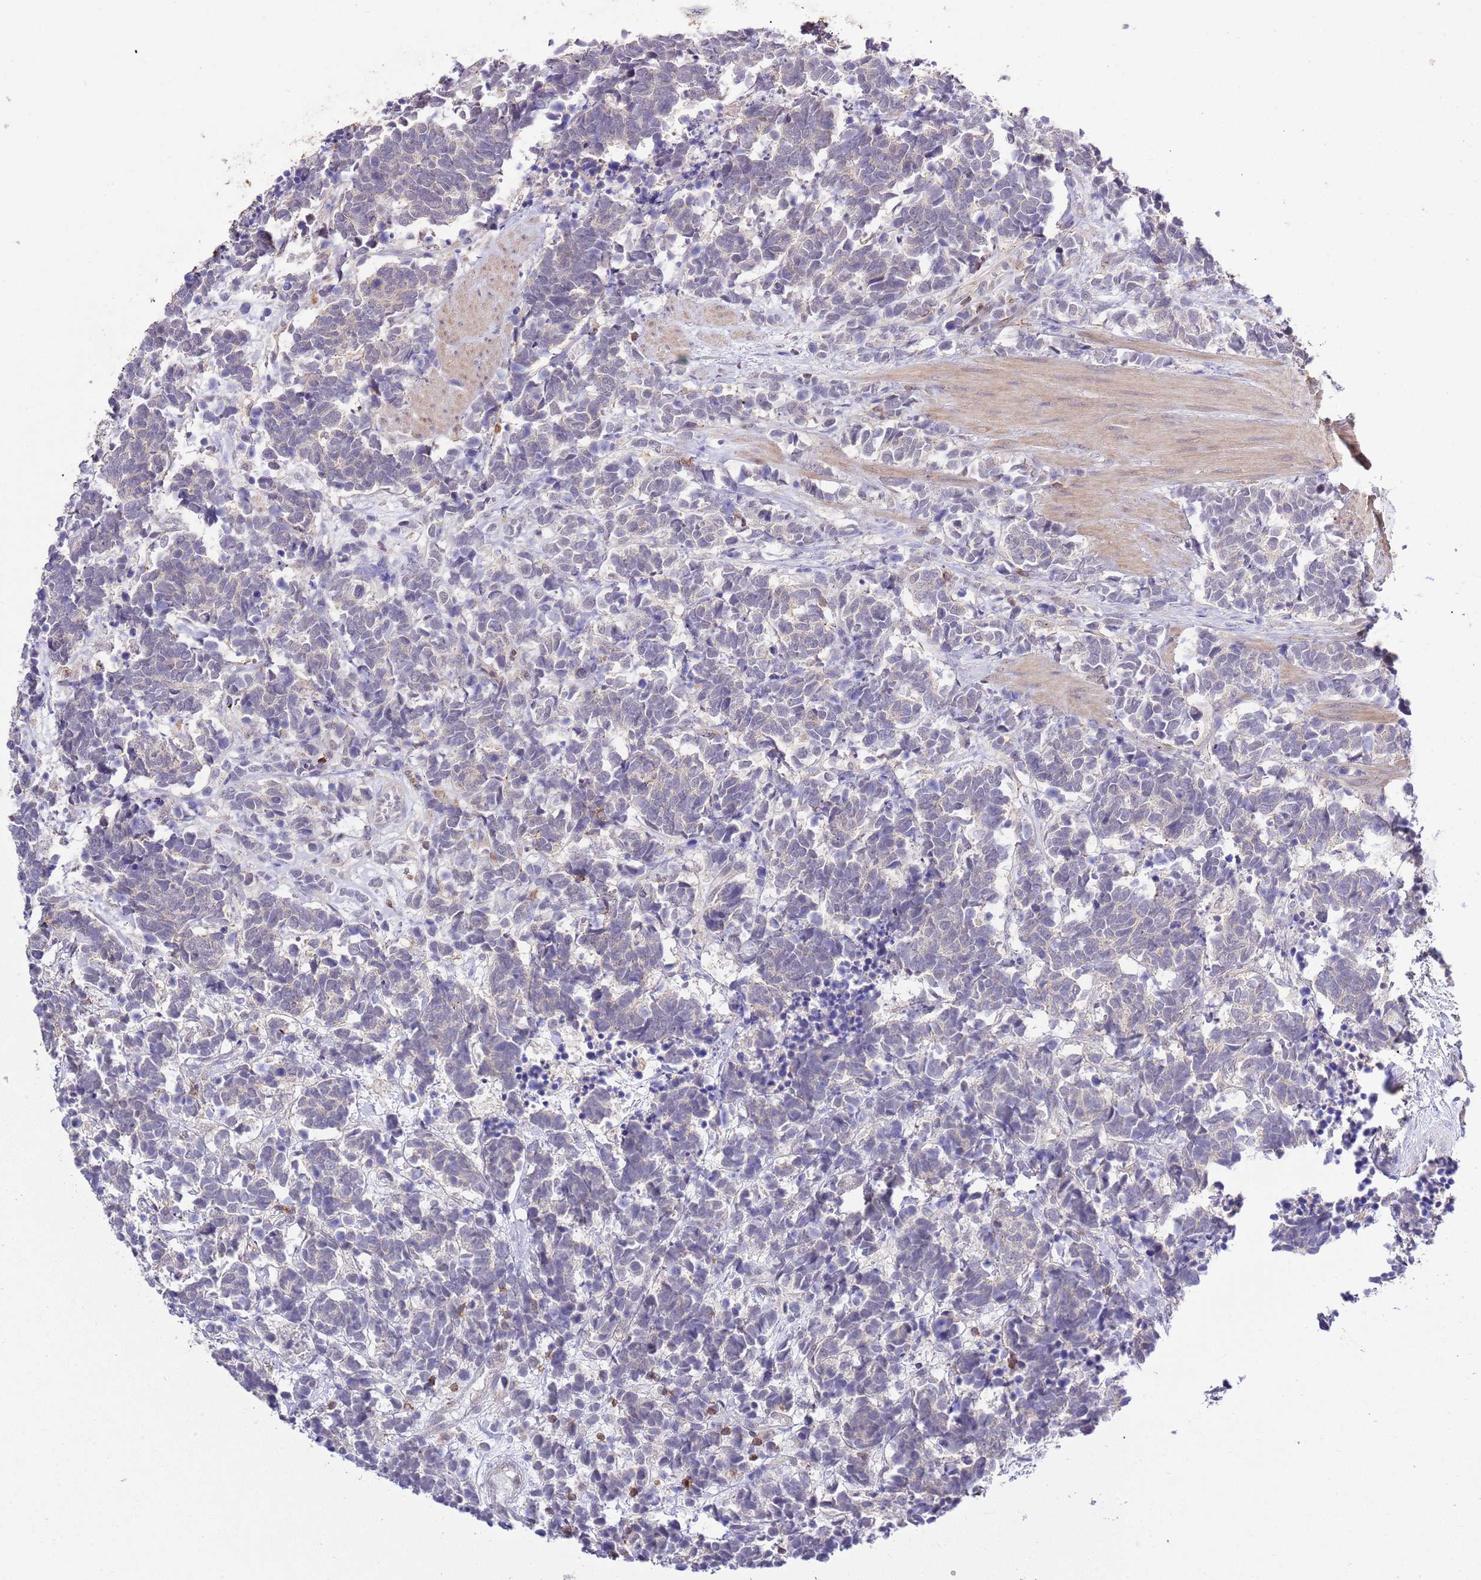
{"staining": {"intensity": "negative", "quantity": "none", "location": "none"}, "tissue": "carcinoid", "cell_type": "Tumor cells", "image_type": "cancer", "snomed": [{"axis": "morphology", "description": "Carcinoma, NOS"}, {"axis": "morphology", "description": "Carcinoid, malignant, NOS"}, {"axis": "topography", "description": "Prostate"}], "caption": "The immunohistochemistry histopathology image has no significant staining in tumor cells of carcinoid (malignant) tissue.", "gene": "EFHD1", "patient": {"sex": "male", "age": 57}}